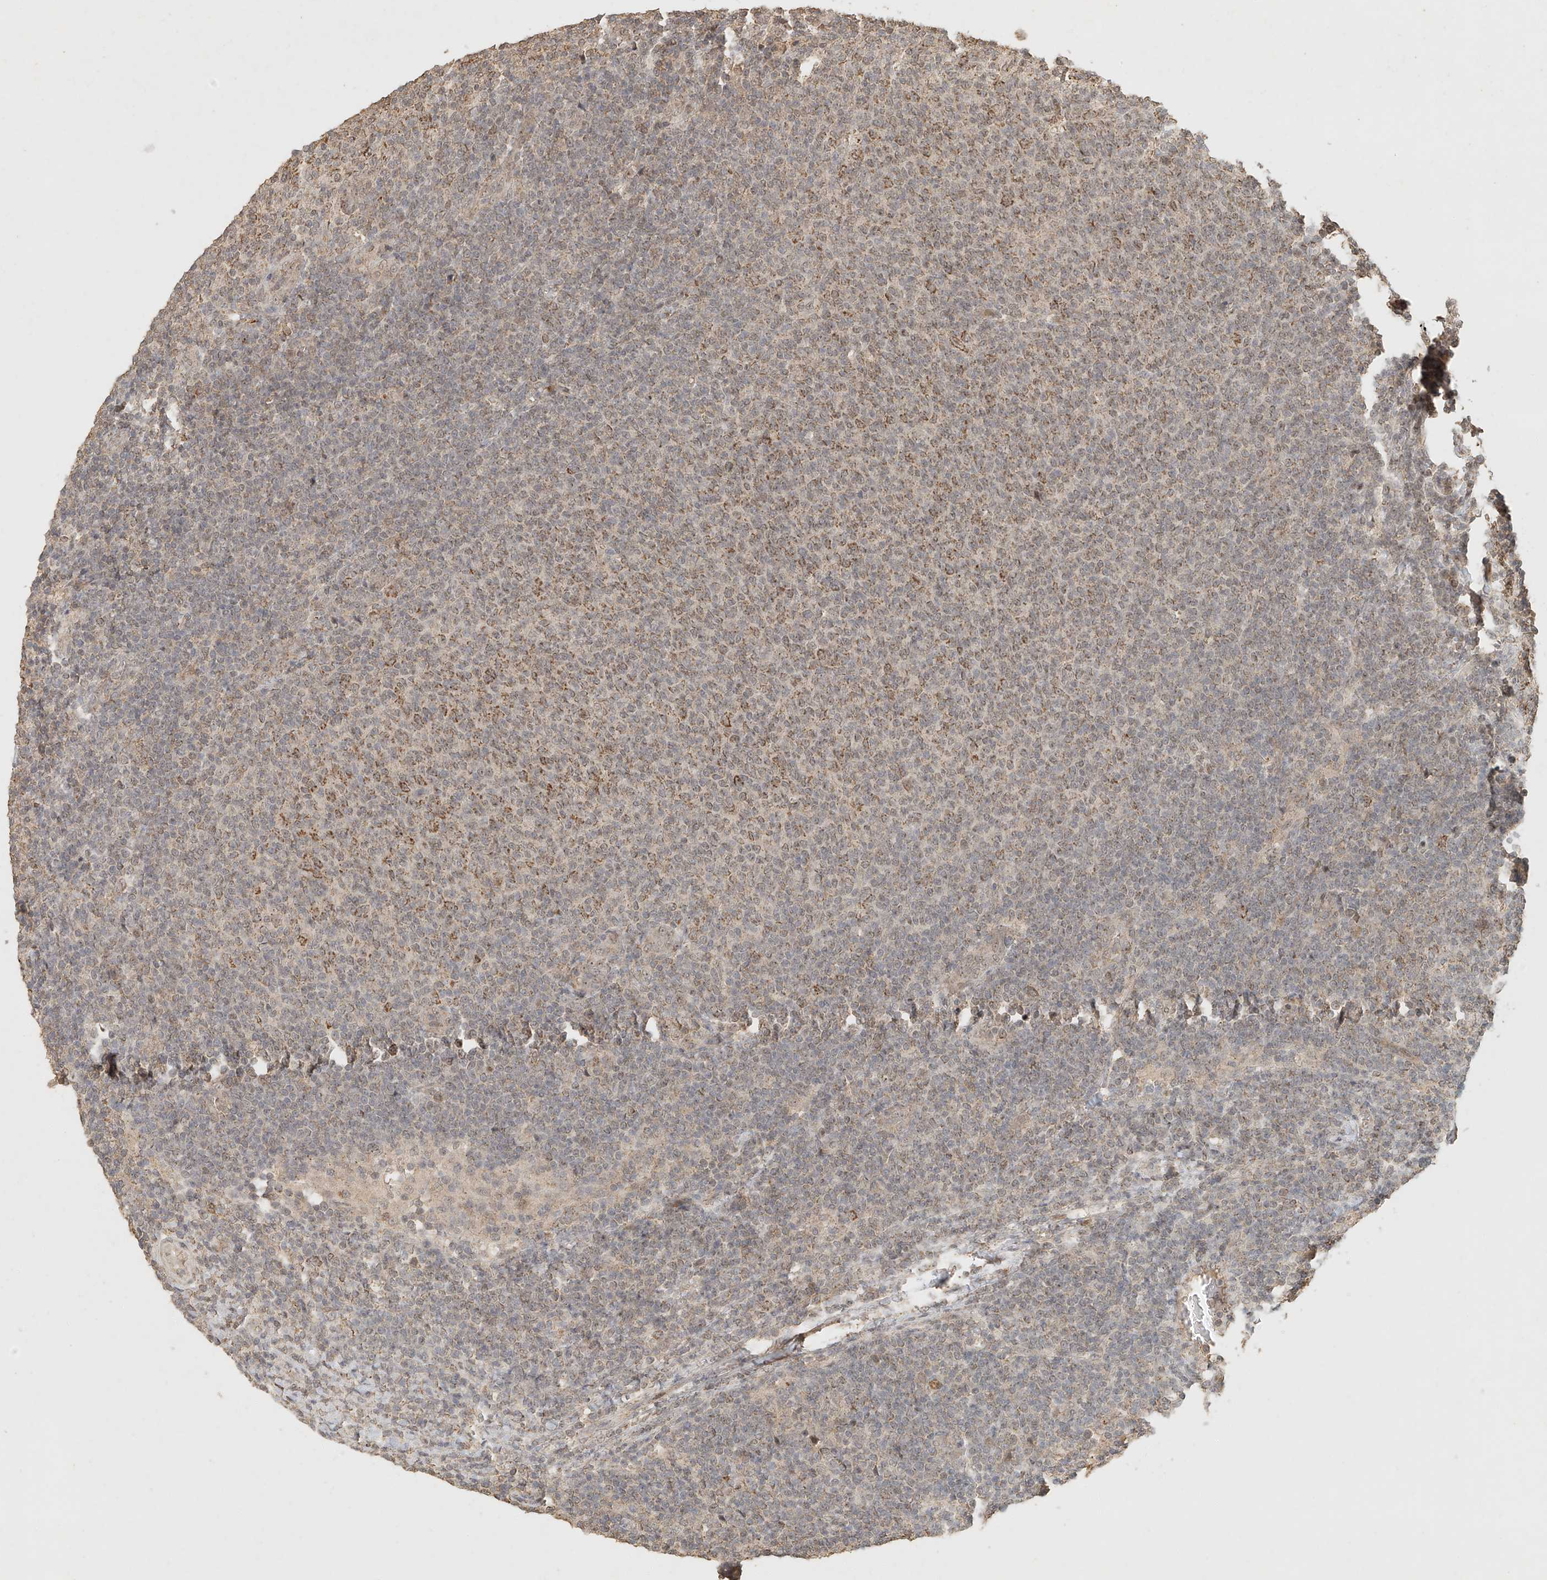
{"staining": {"intensity": "moderate", "quantity": "25%-75%", "location": "cytoplasmic/membranous"}, "tissue": "lymphoma", "cell_type": "Tumor cells", "image_type": "cancer", "snomed": [{"axis": "morphology", "description": "Malignant lymphoma, non-Hodgkin's type, Low grade"}, {"axis": "topography", "description": "Lymph node"}], "caption": "This is an image of immunohistochemistry staining of low-grade malignant lymphoma, non-Hodgkin's type, which shows moderate staining in the cytoplasmic/membranous of tumor cells.", "gene": "CXorf58", "patient": {"sex": "male", "age": 66}}